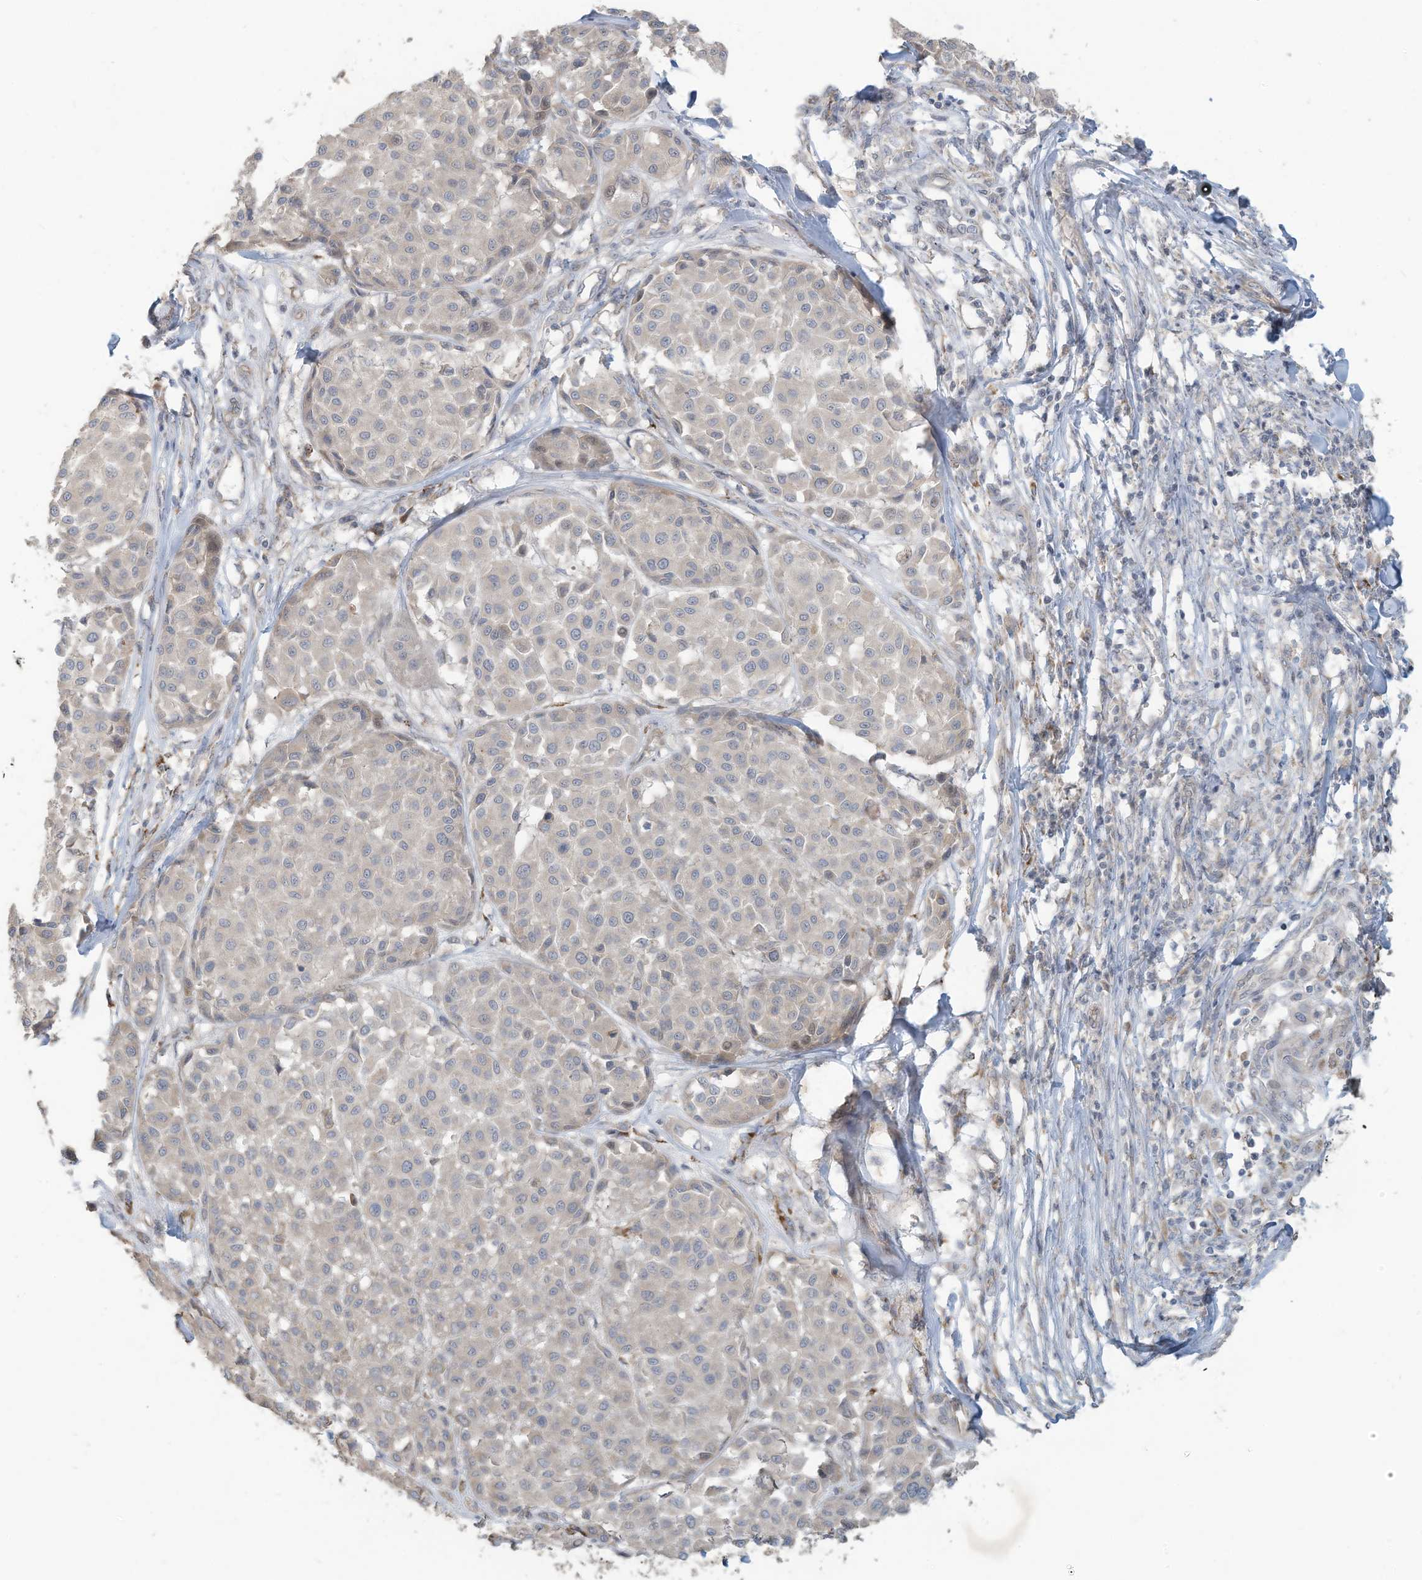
{"staining": {"intensity": "negative", "quantity": "none", "location": "none"}, "tissue": "melanoma", "cell_type": "Tumor cells", "image_type": "cancer", "snomed": [{"axis": "morphology", "description": "Malignant melanoma, Metastatic site"}, {"axis": "topography", "description": "Soft tissue"}], "caption": "The immunohistochemistry (IHC) photomicrograph has no significant staining in tumor cells of malignant melanoma (metastatic site) tissue.", "gene": "MAGIX", "patient": {"sex": "male", "age": 41}}